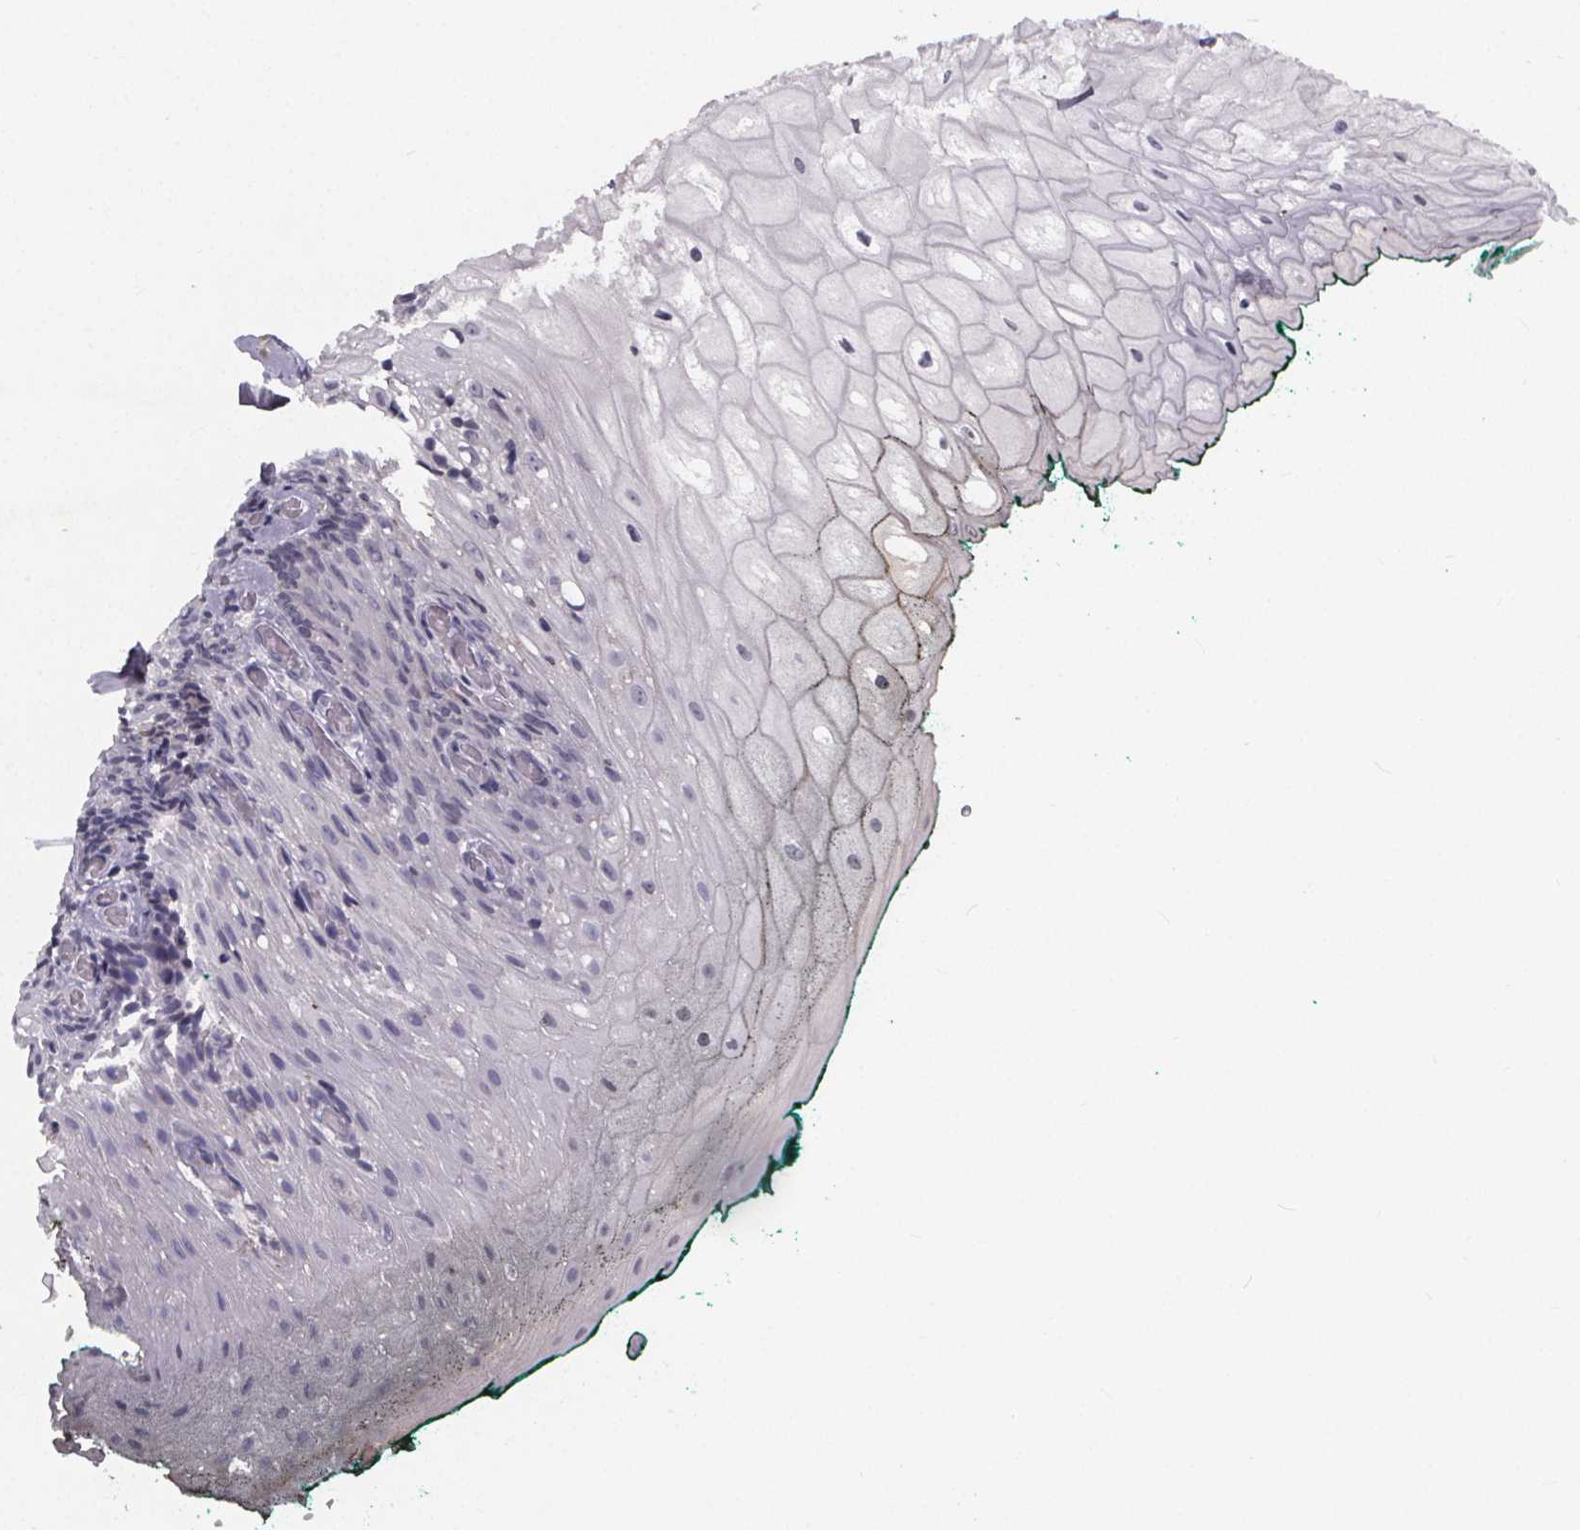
{"staining": {"intensity": "negative", "quantity": "none", "location": "none"}, "tissue": "oral mucosa", "cell_type": "Squamous epithelial cells", "image_type": "normal", "snomed": [{"axis": "morphology", "description": "Normal tissue, NOS"}, {"axis": "topography", "description": "Oral tissue"}, {"axis": "topography", "description": "Head-Neck"}], "caption": "This histopathology image is of normal oral mucosa stained with IHC to label a protein in brown with the nuclei are counter-stained blue. There is no expression in squamous epithelial cells.", "gene": "FBXW2", "patient": {"sex": "female", "age": 68}}